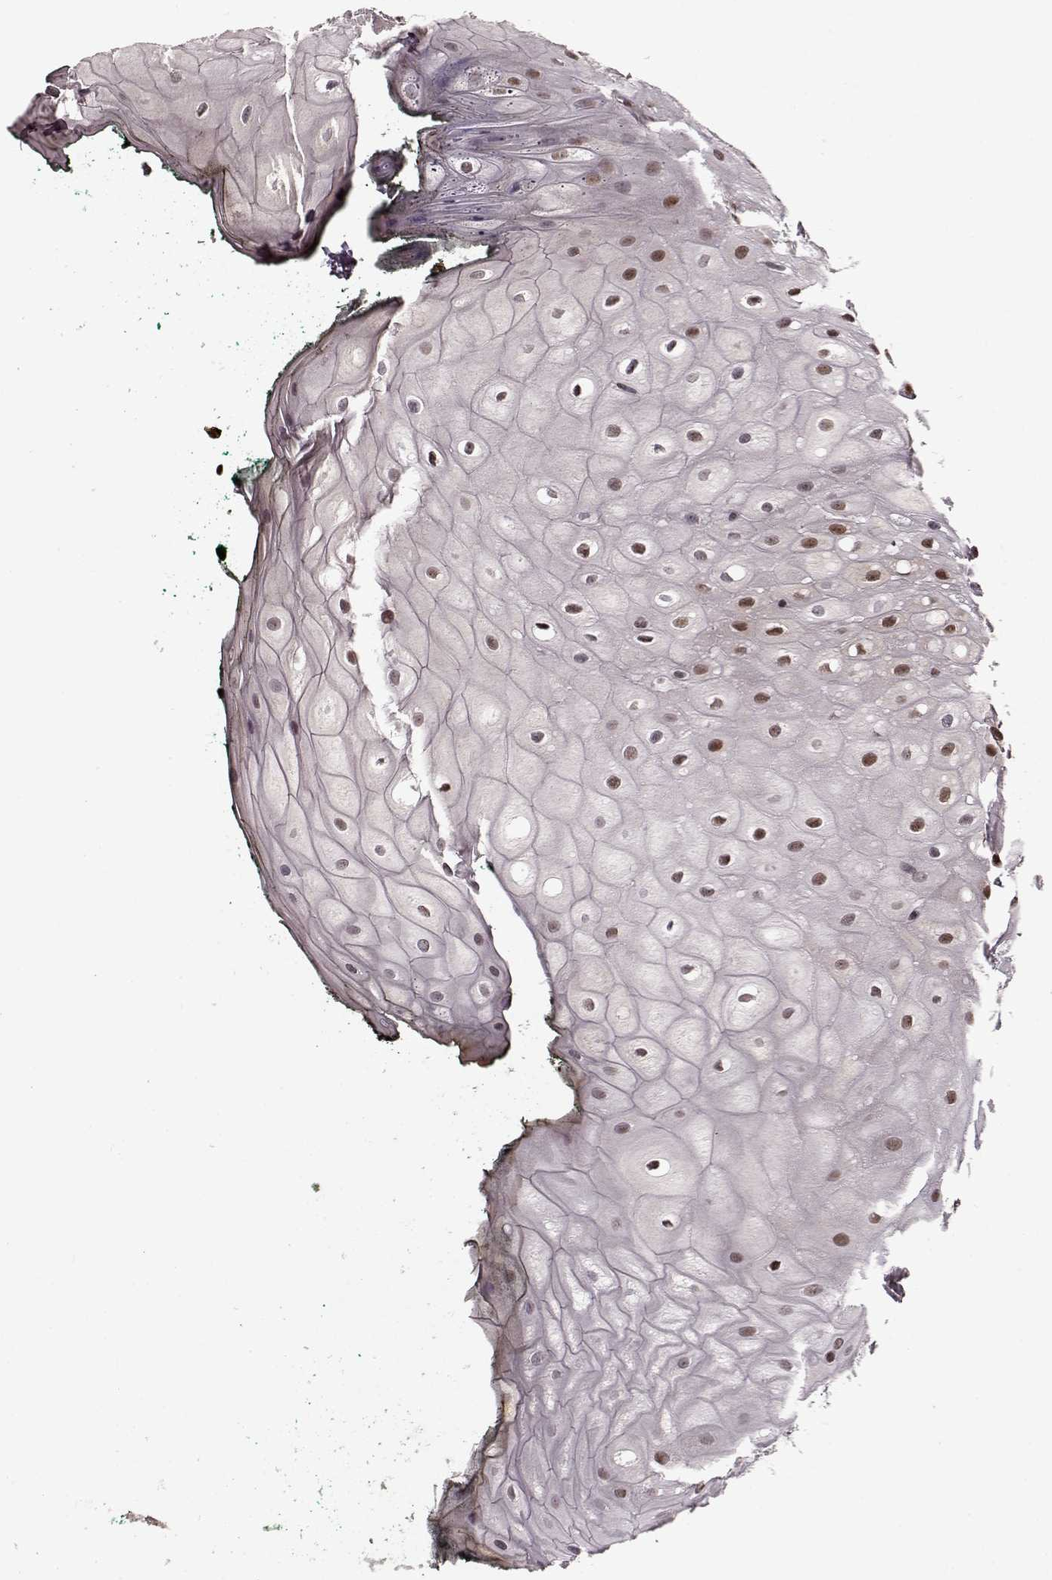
{"staining": {"intensity": "moderate", "quantity": ">75%", "location": "nuclear"}, "tissue": "oral mucosa", "cell_type": "Squamous epithelial cells", "image_type": "normal", "snomed": [{"axis": "morphology", "description": "Normal tissue, NOS"}, {"axis": "topography", "description": "Oral tissue"}, {"axis": "topography", "description": "Head-Neck"}], "caption": "The histopathology image demonstrates immunohistochemical staining of unremarkable oral mucosa. There is moderate nuclear expression is present in approximately >75% of squamous epithelial cells.", "gene": "FTO", "patient": {"sex": "female", "age": 68}}